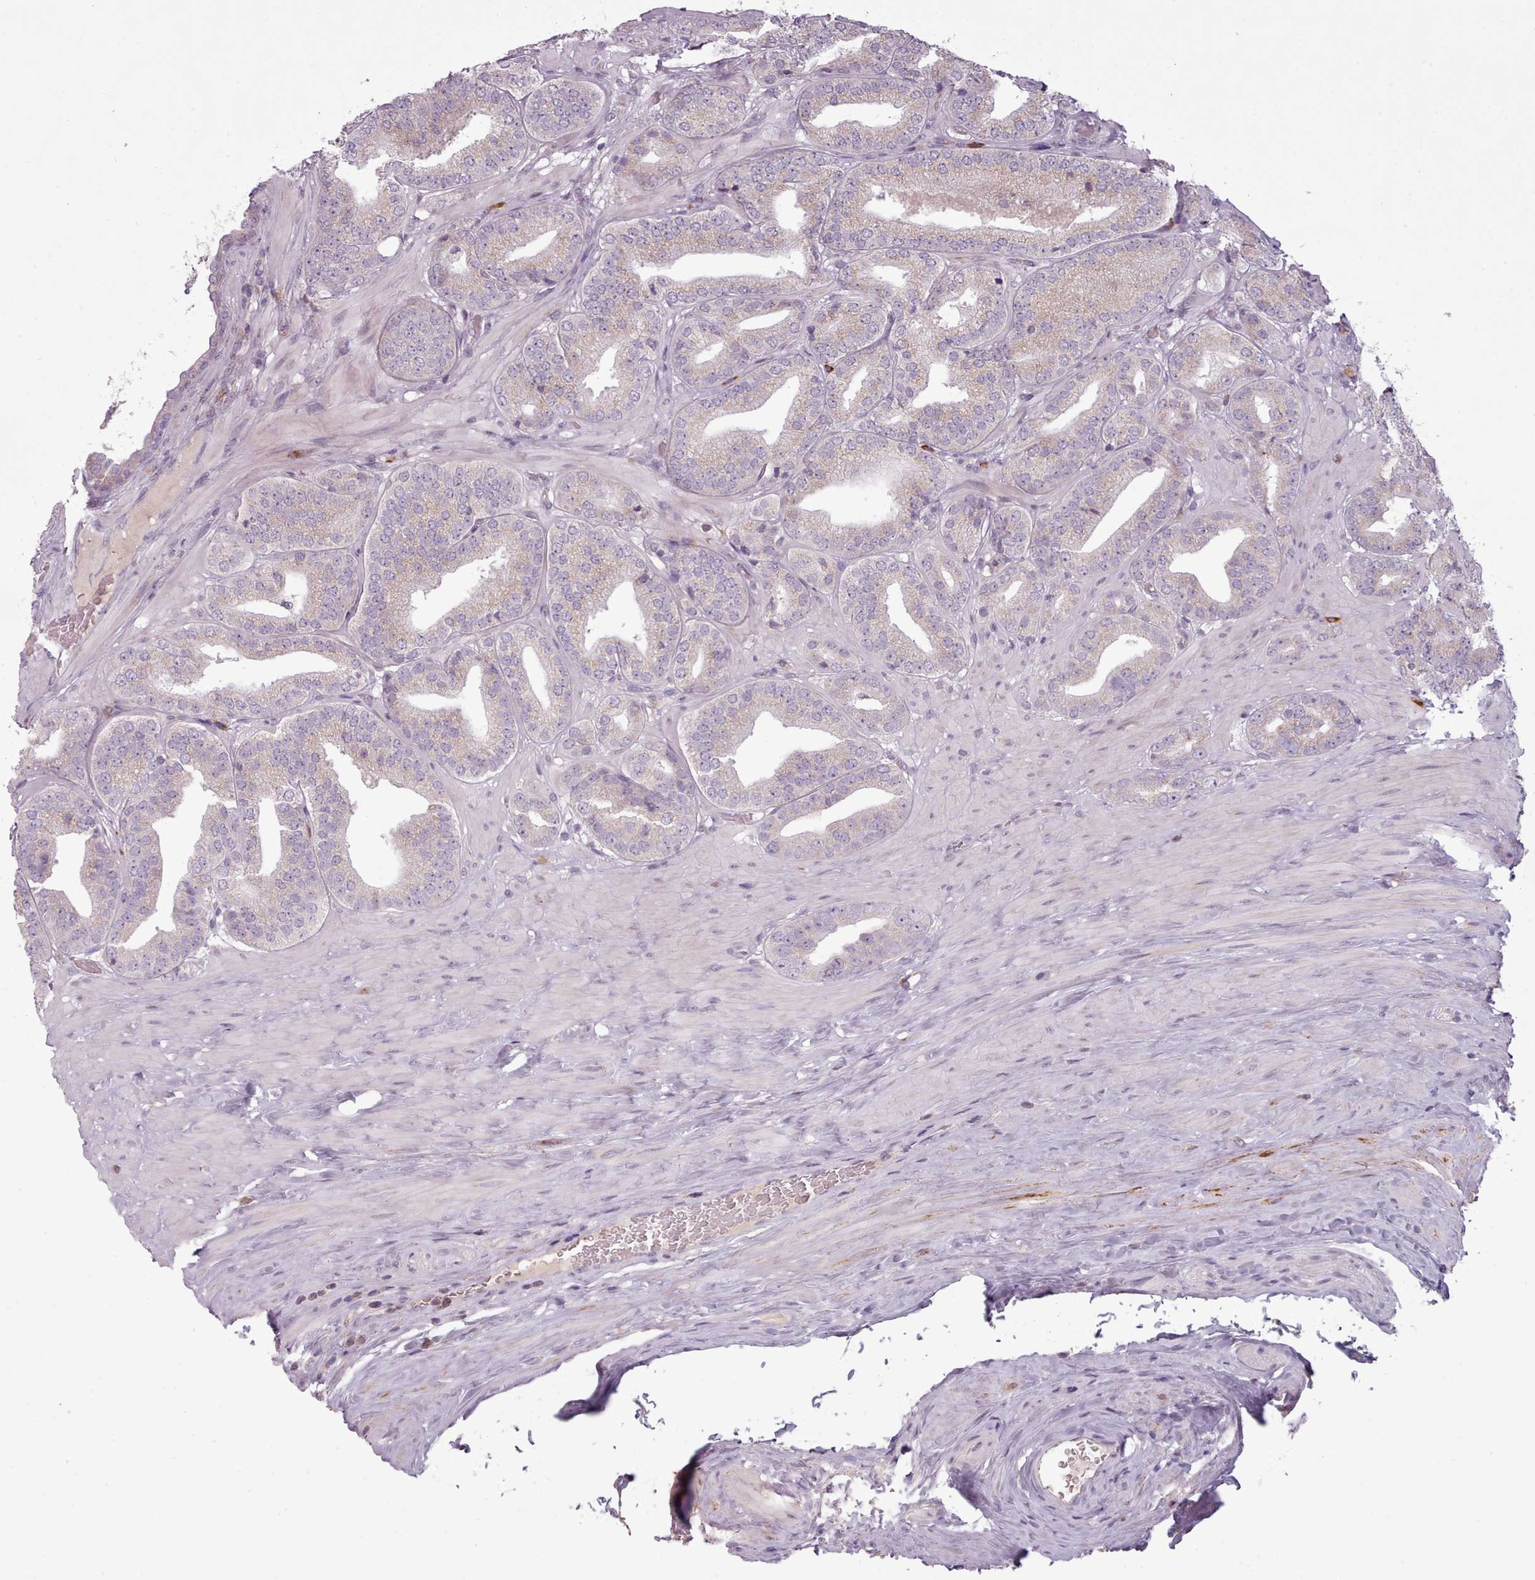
{"staining": {"intensity": "moderate", "quantity": "<25%", "location": "cytoplasmic/membranous"}, "tissue": "prostate cancer", "cell_type": "Tumor cells", "image_type": "cancer", "snomed": [{"axis": "morphology", "description": "Adenocarcinoma, High grade"}, {"axis": "topography", "description": "Prostate"}], "caption": "IHC (DAB) staining of human prostate cancer (high-grade adenocarcinoma) demonstrates moderate cytoplasmic/membranous protein positivity in approximately <25% of tumor cells.", "gene": "LAPTM5", "patient": {"sex": "male", "age": 63}}